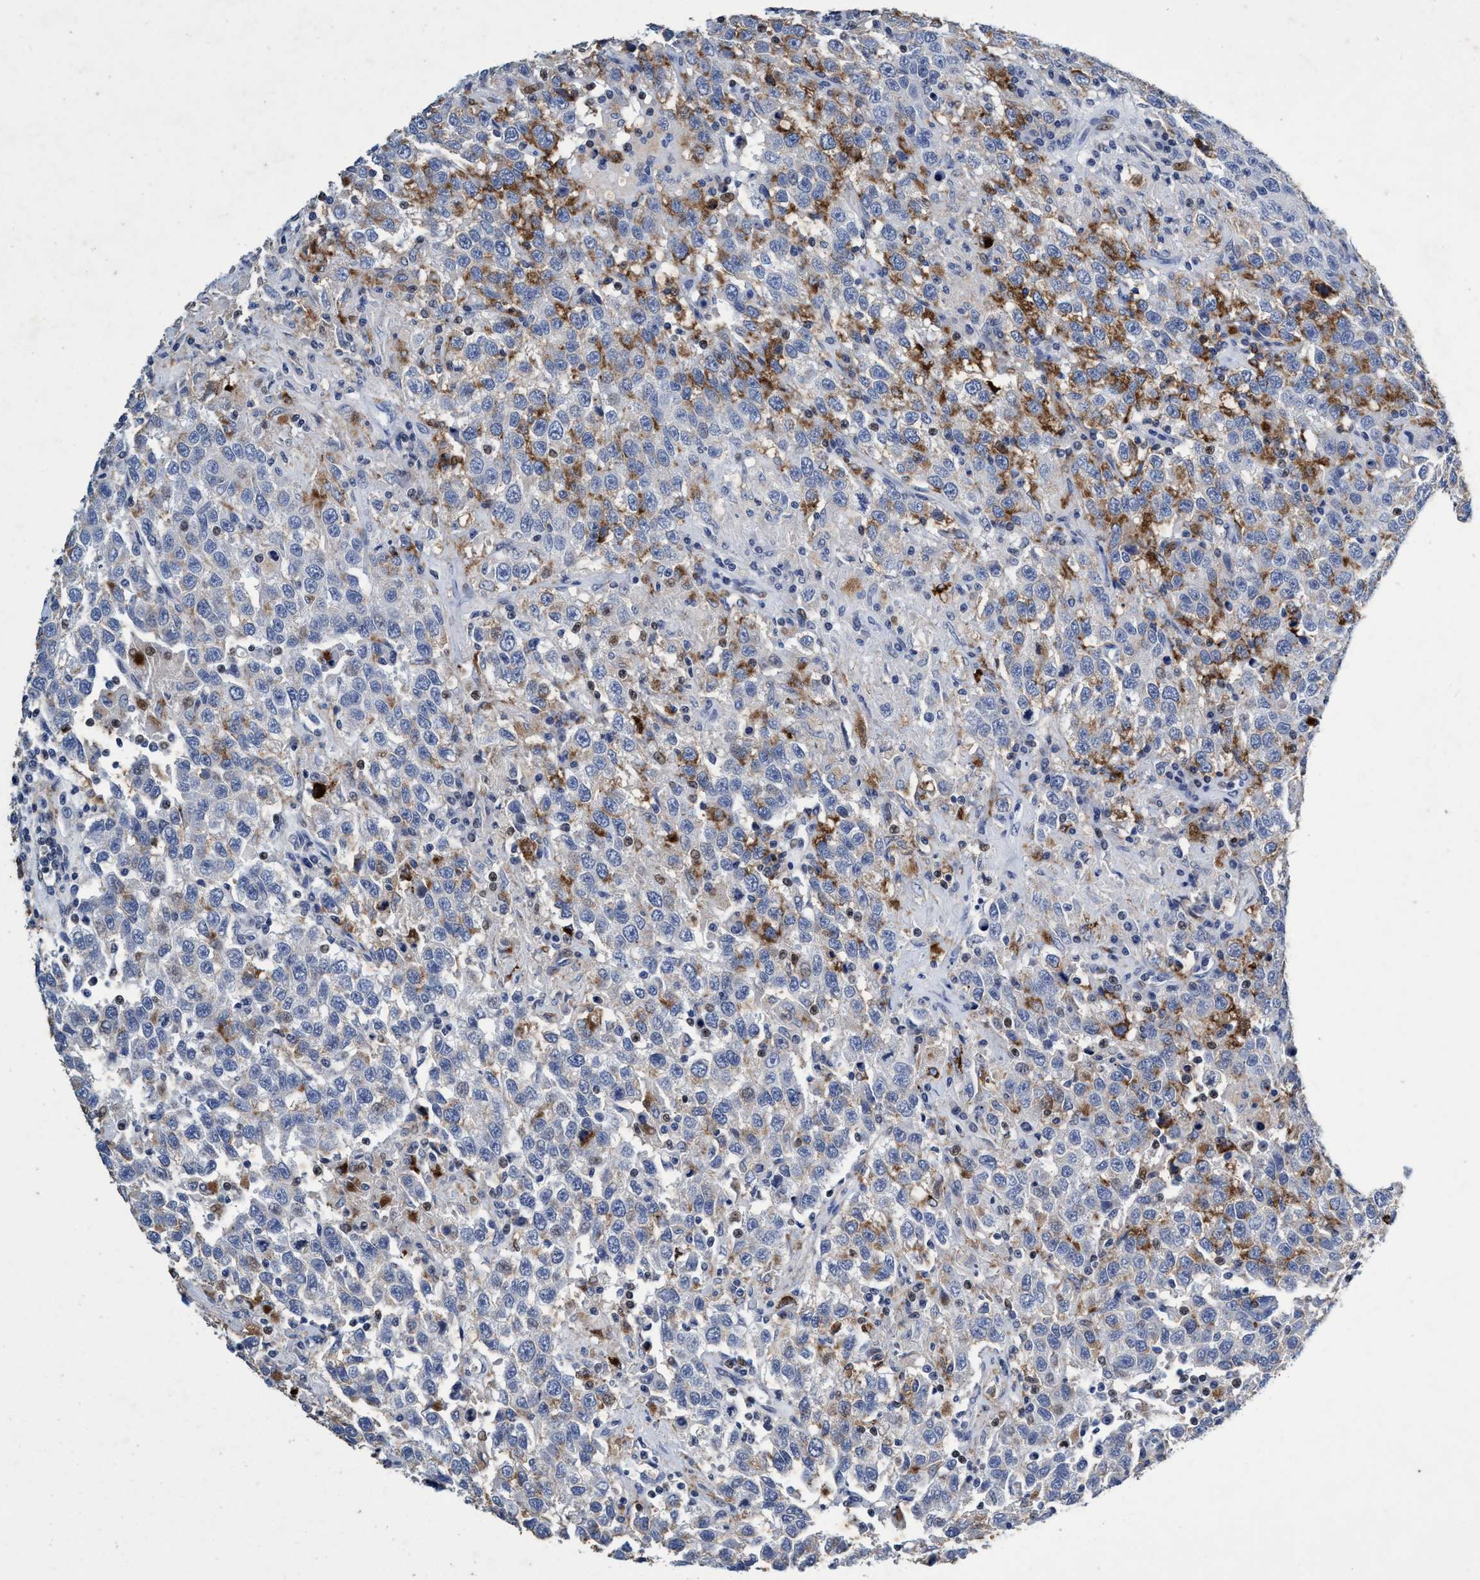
{"staining": {"intensity": "moderate", "quantity": "<25%", "location": "cytoplasmic/membranous"}, "tissue": "testis cancer", "cell_type": "Tumor cells", "image_type": "cancer", "snomed": [{"axis": "morphology", "description": "Seminoma, NOS"}, {"axis": "topography", "description": "Testis"}], "caption": "Immunohistochemistry micrograph of neoplastic tissue: human testis cancer stained using immunohistochemistry demonstrates low levels of moderate protein expression localized specifically in the cytoplasmic/membranous of tumor cells, appearing as a cytoplasmic/membranous brown color.", "gene": "GRB14", "patient": {"sex": "male", "age": 41}}